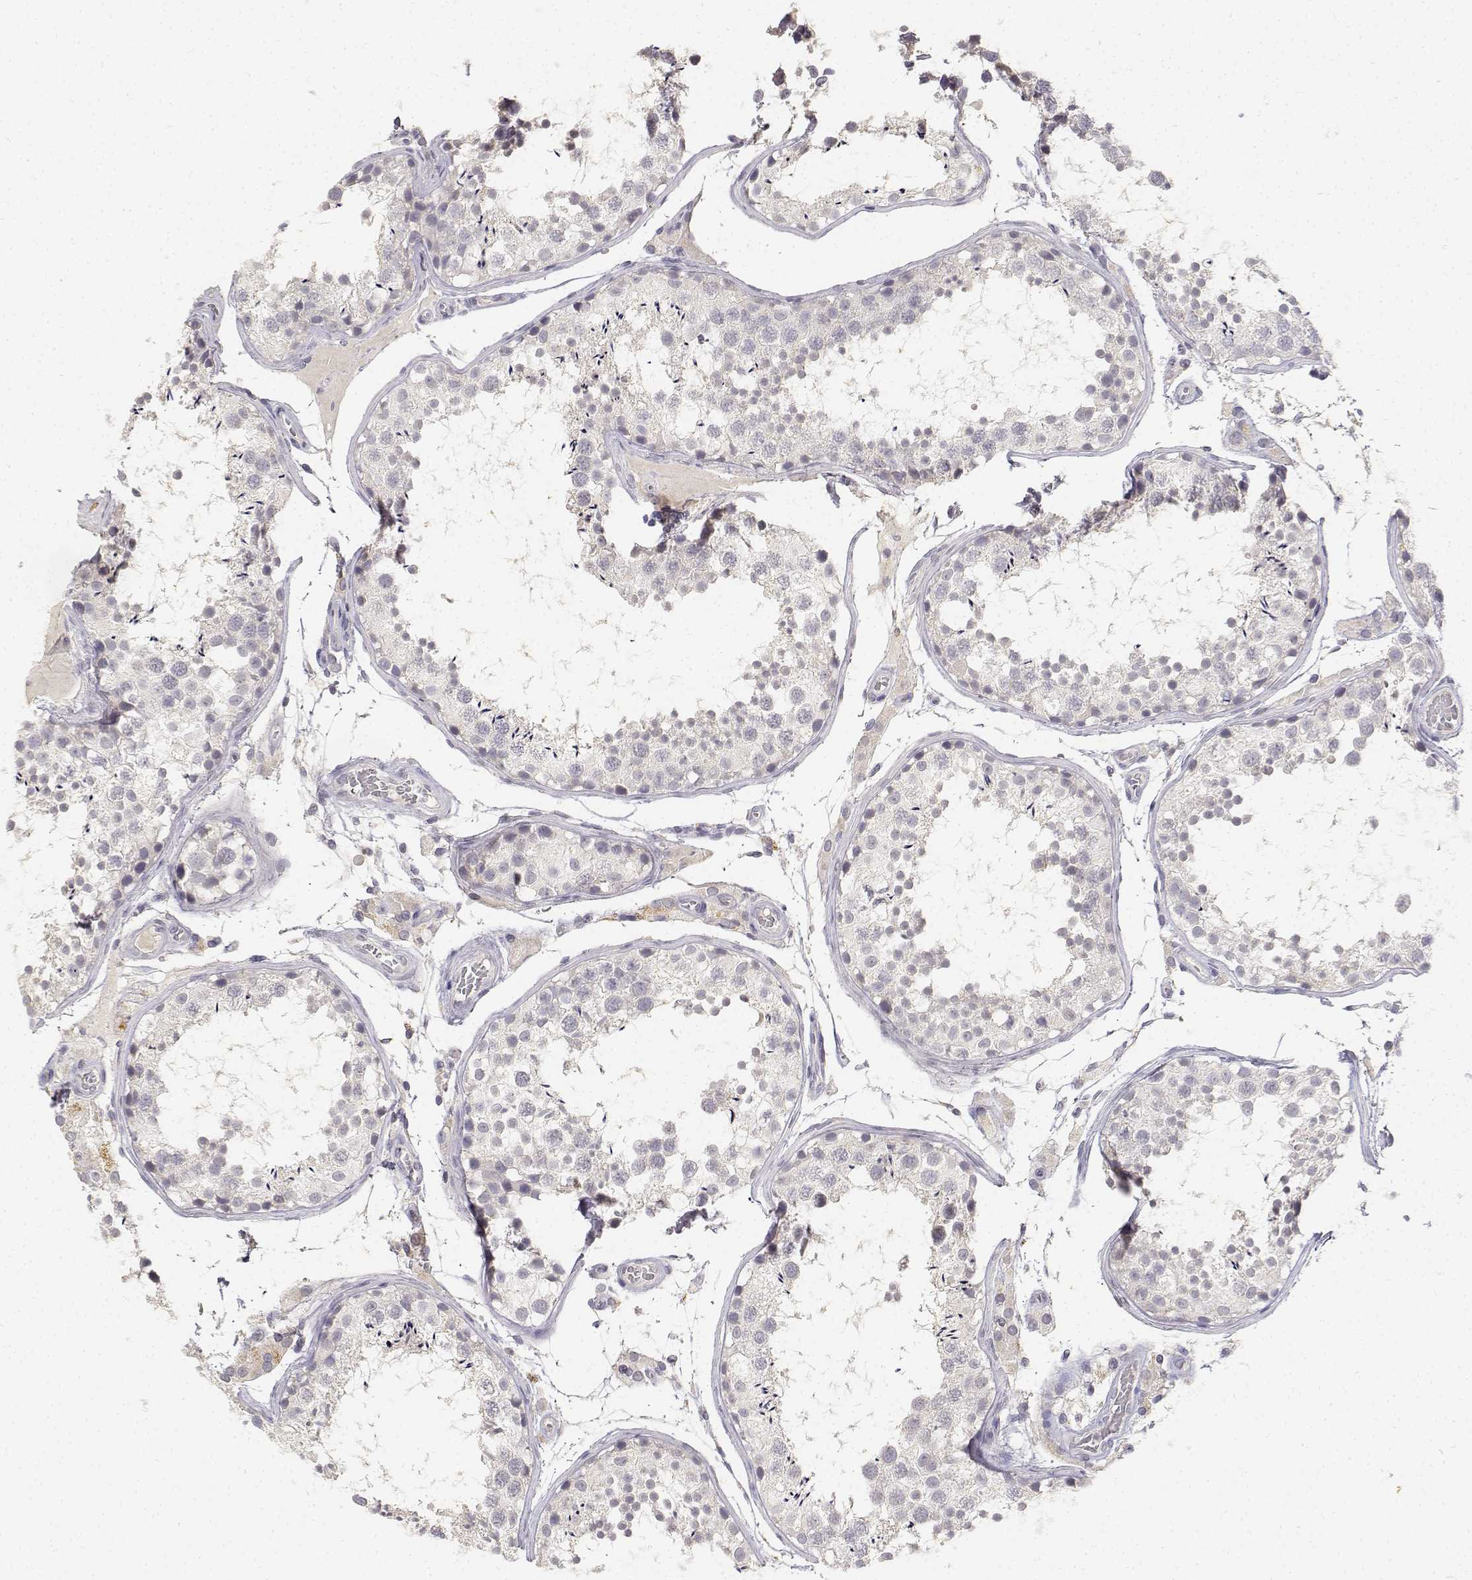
{"staining": {"intensity": "negative", "quantity": "none", "location": "none"}, "tissue": "testis", "cell_type": "Cells in seminiferous ducts", "image_type": "normal", "snomed": [{"axis": "morphology", "description": "Normal tissue, NOS"}, {"axis": "topography", "description": "Testis"}], "caption": "The IHC micrograph has no significant staining in cells in seminiferous ducts of testis. The staining is performed using DAB (3,3'-diaminobenzidine) brown chromogen with nuclei counter-stained in using hematoxylin.", "gene": "PAEP", "patient": {"sex": "male", "age": 29}}